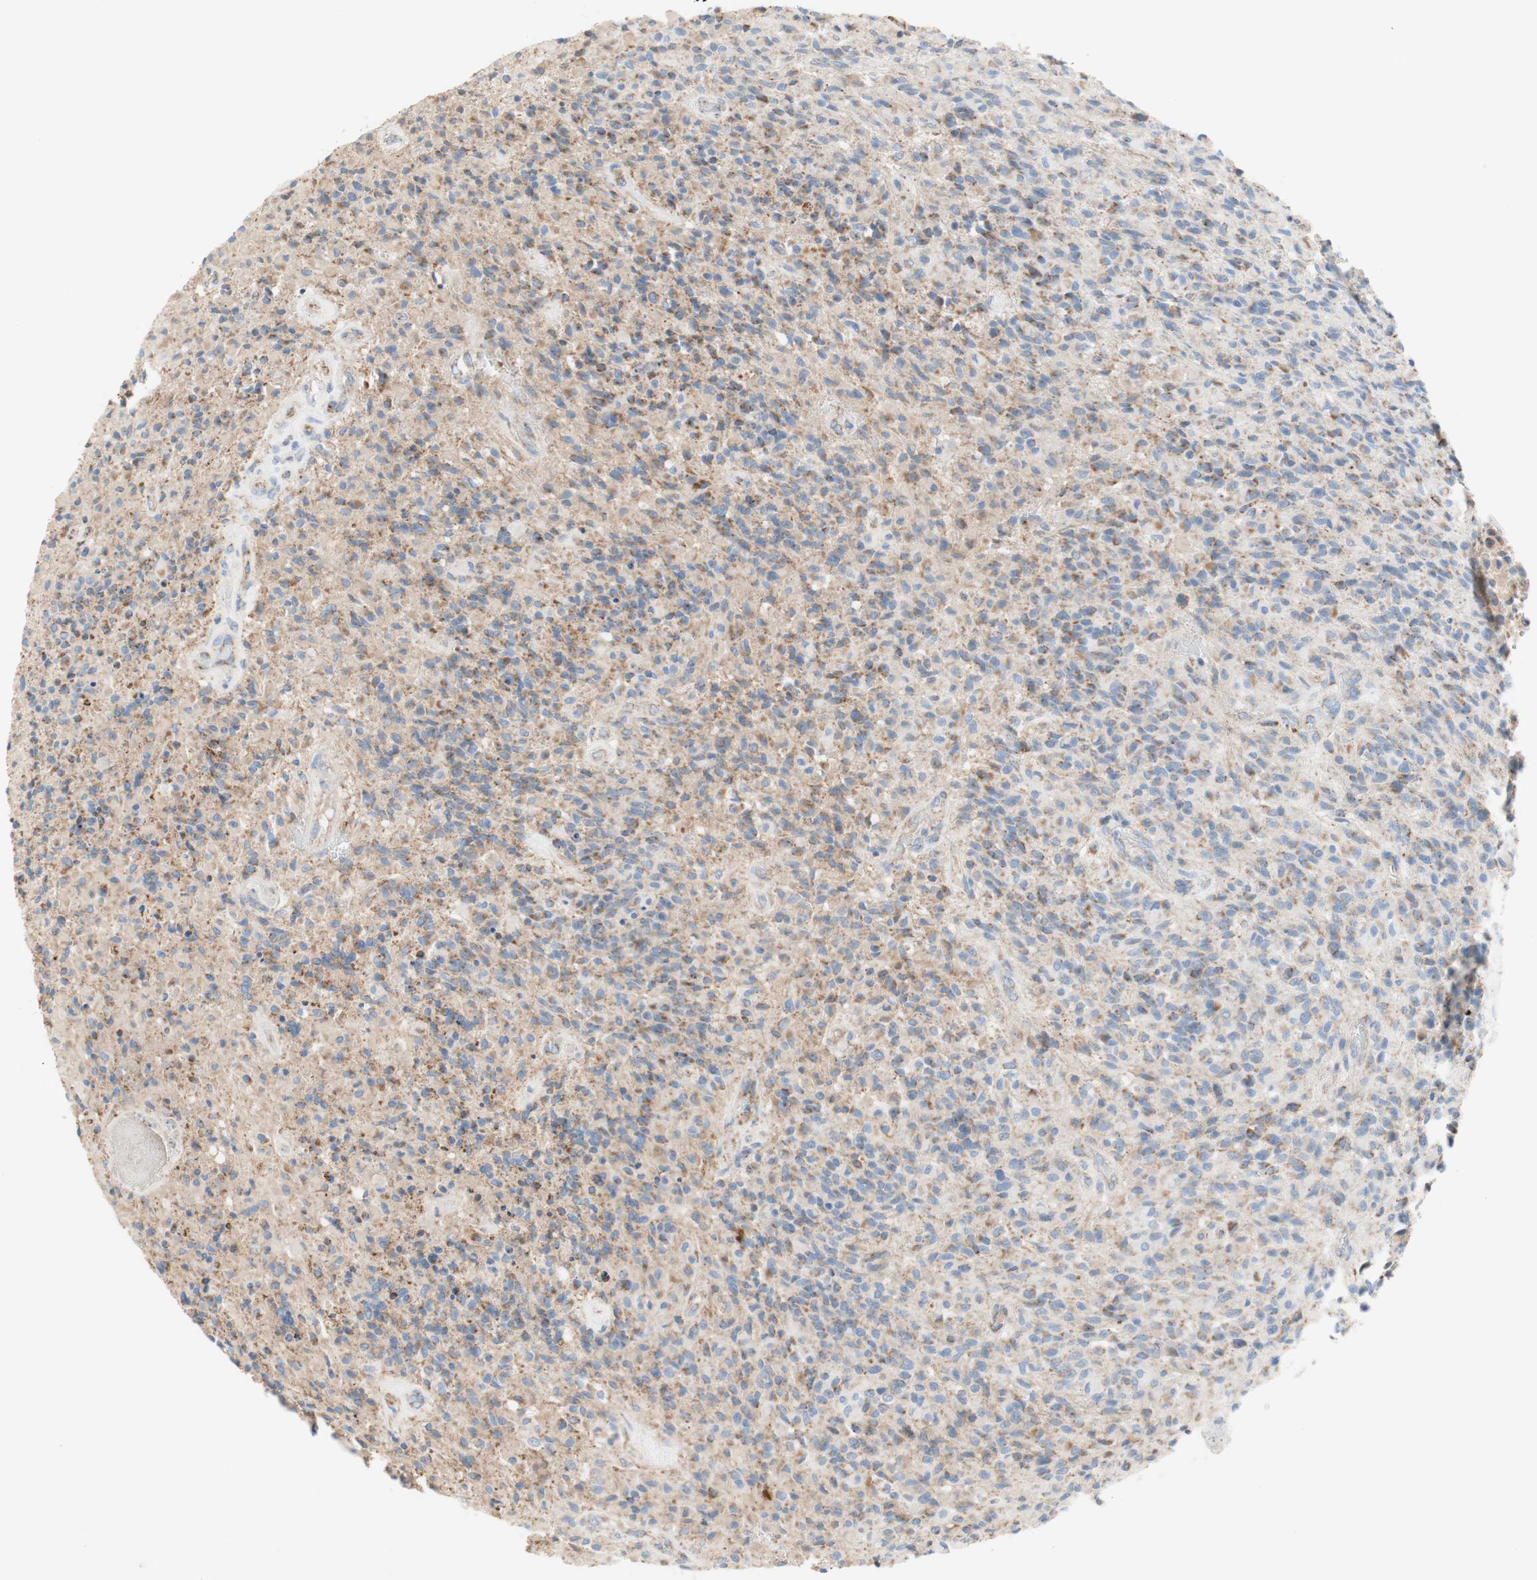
{"staining": {"intensity": "moderate", "quantity": "25%-75%", "location": "cytoplasmic/membranous"}, "tissue": "glioma", "cell_type": "Tumor cells", "image_type": "cancer", "snomed": [{"axis": "morphology", "description": "Glioma, malignant, High grade"}, {"axis": "topography", "description": "Brain"}], "caption": "Immunohistochemical staining of malignant glioma (high-grade) reveals moderate cytoplasmic/membranous protein staining in about 25%-75% of tumor cells.", "gene": "SDHB", "patient": {"sex": "male", "age": 71}}